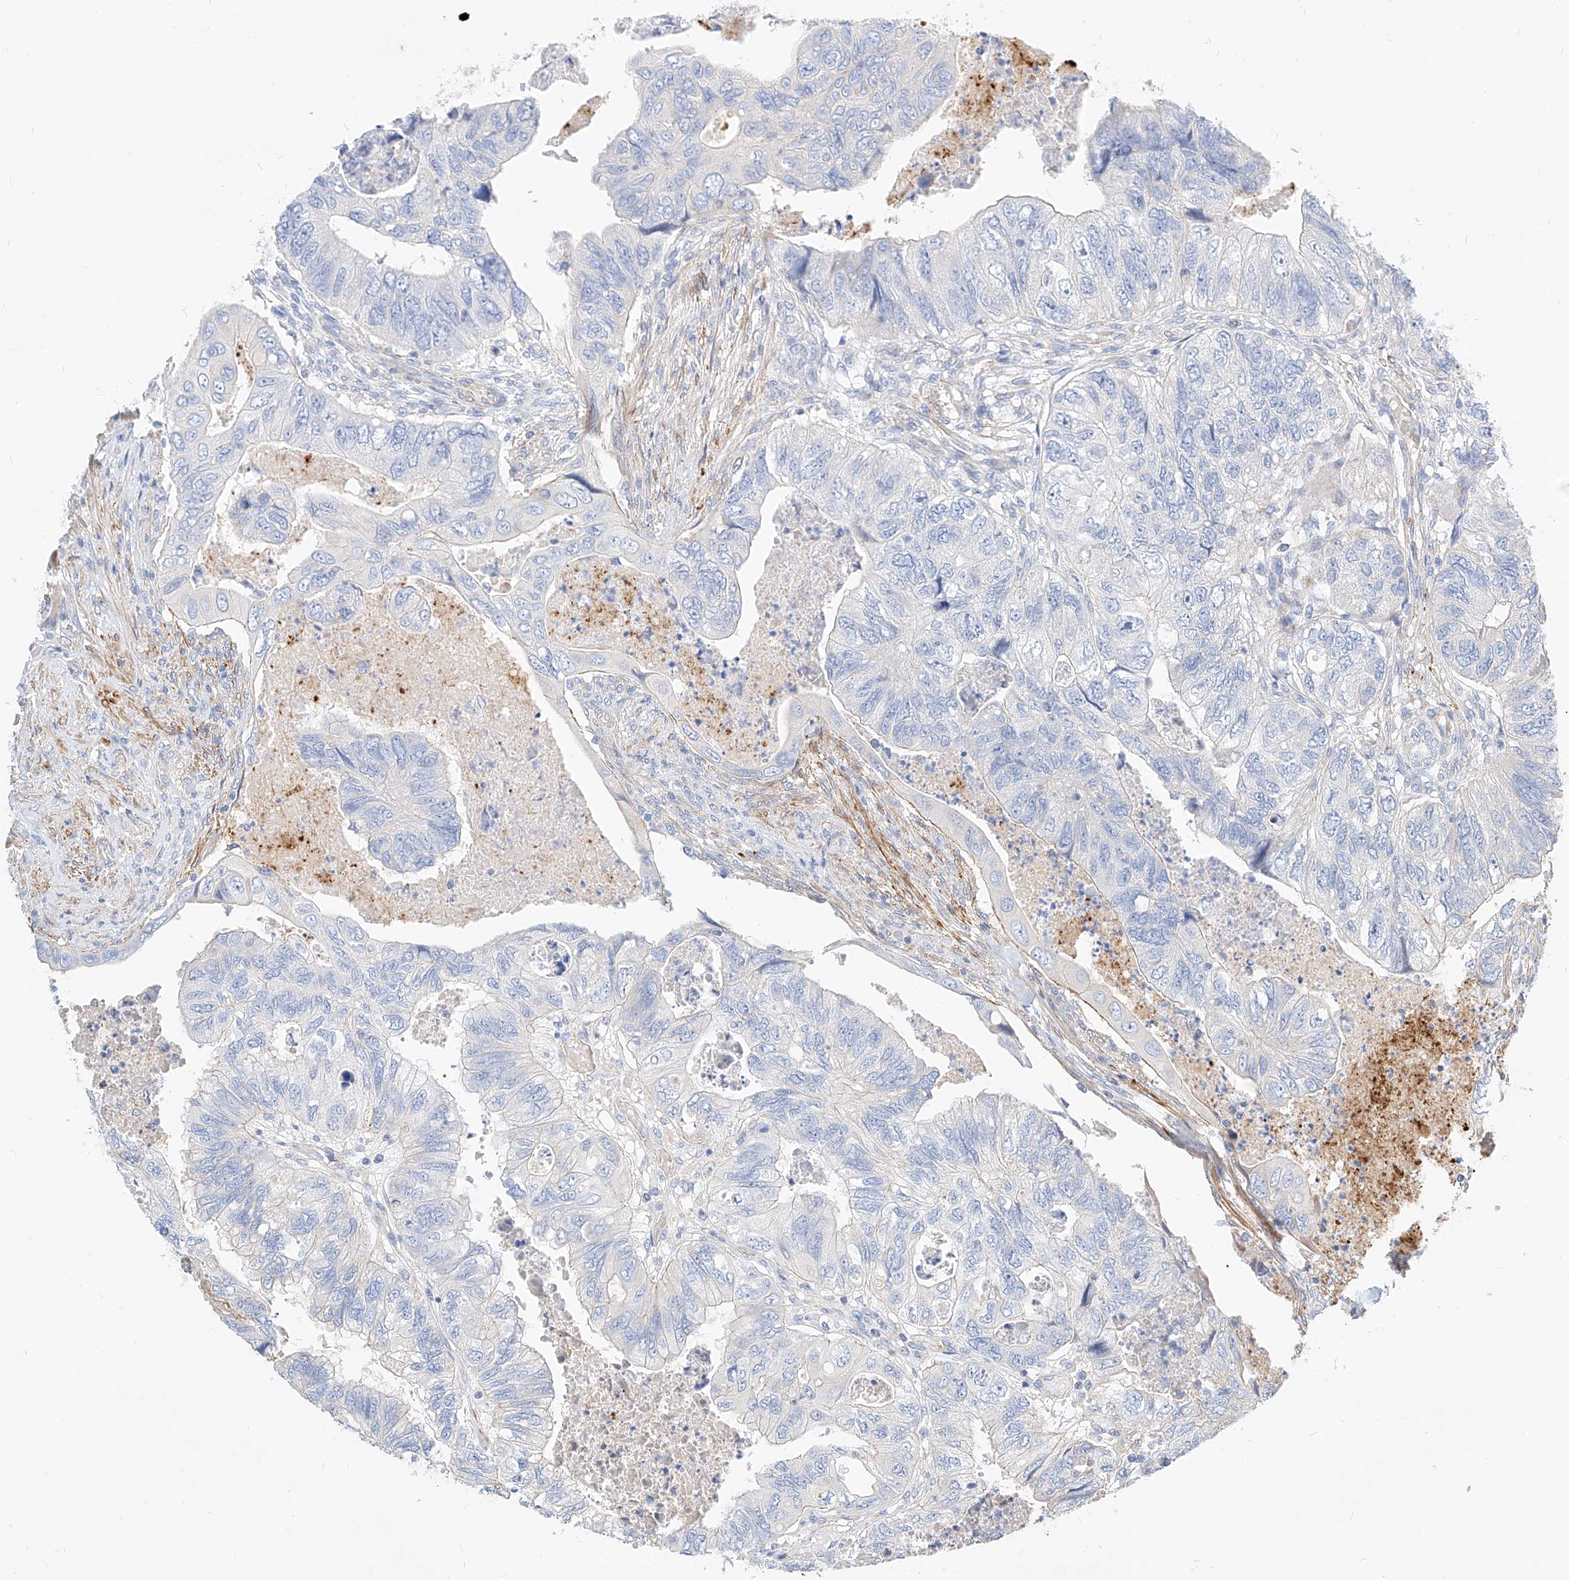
{"staining": {"intensity": "negative", "quantity": "none", "location": "none"}, "tissue": "colorectal cancer", "cell_type": "Tumor cells", "image_type": "cancer", "snomed": [{"axis": "morphology", "description": "Adenocarcinoma, NOS"}, {"axis": "topography", "description": "Rectum"}], "caption": "DAB (3,3'-diaminobenzidine) immunohistochemical staining of colorectal cancer (adenocarcinoma) reveals no significant positivity in tumor cells.", "gene": "KCNH5", "patient": {"sex": "male", "age": 63}}